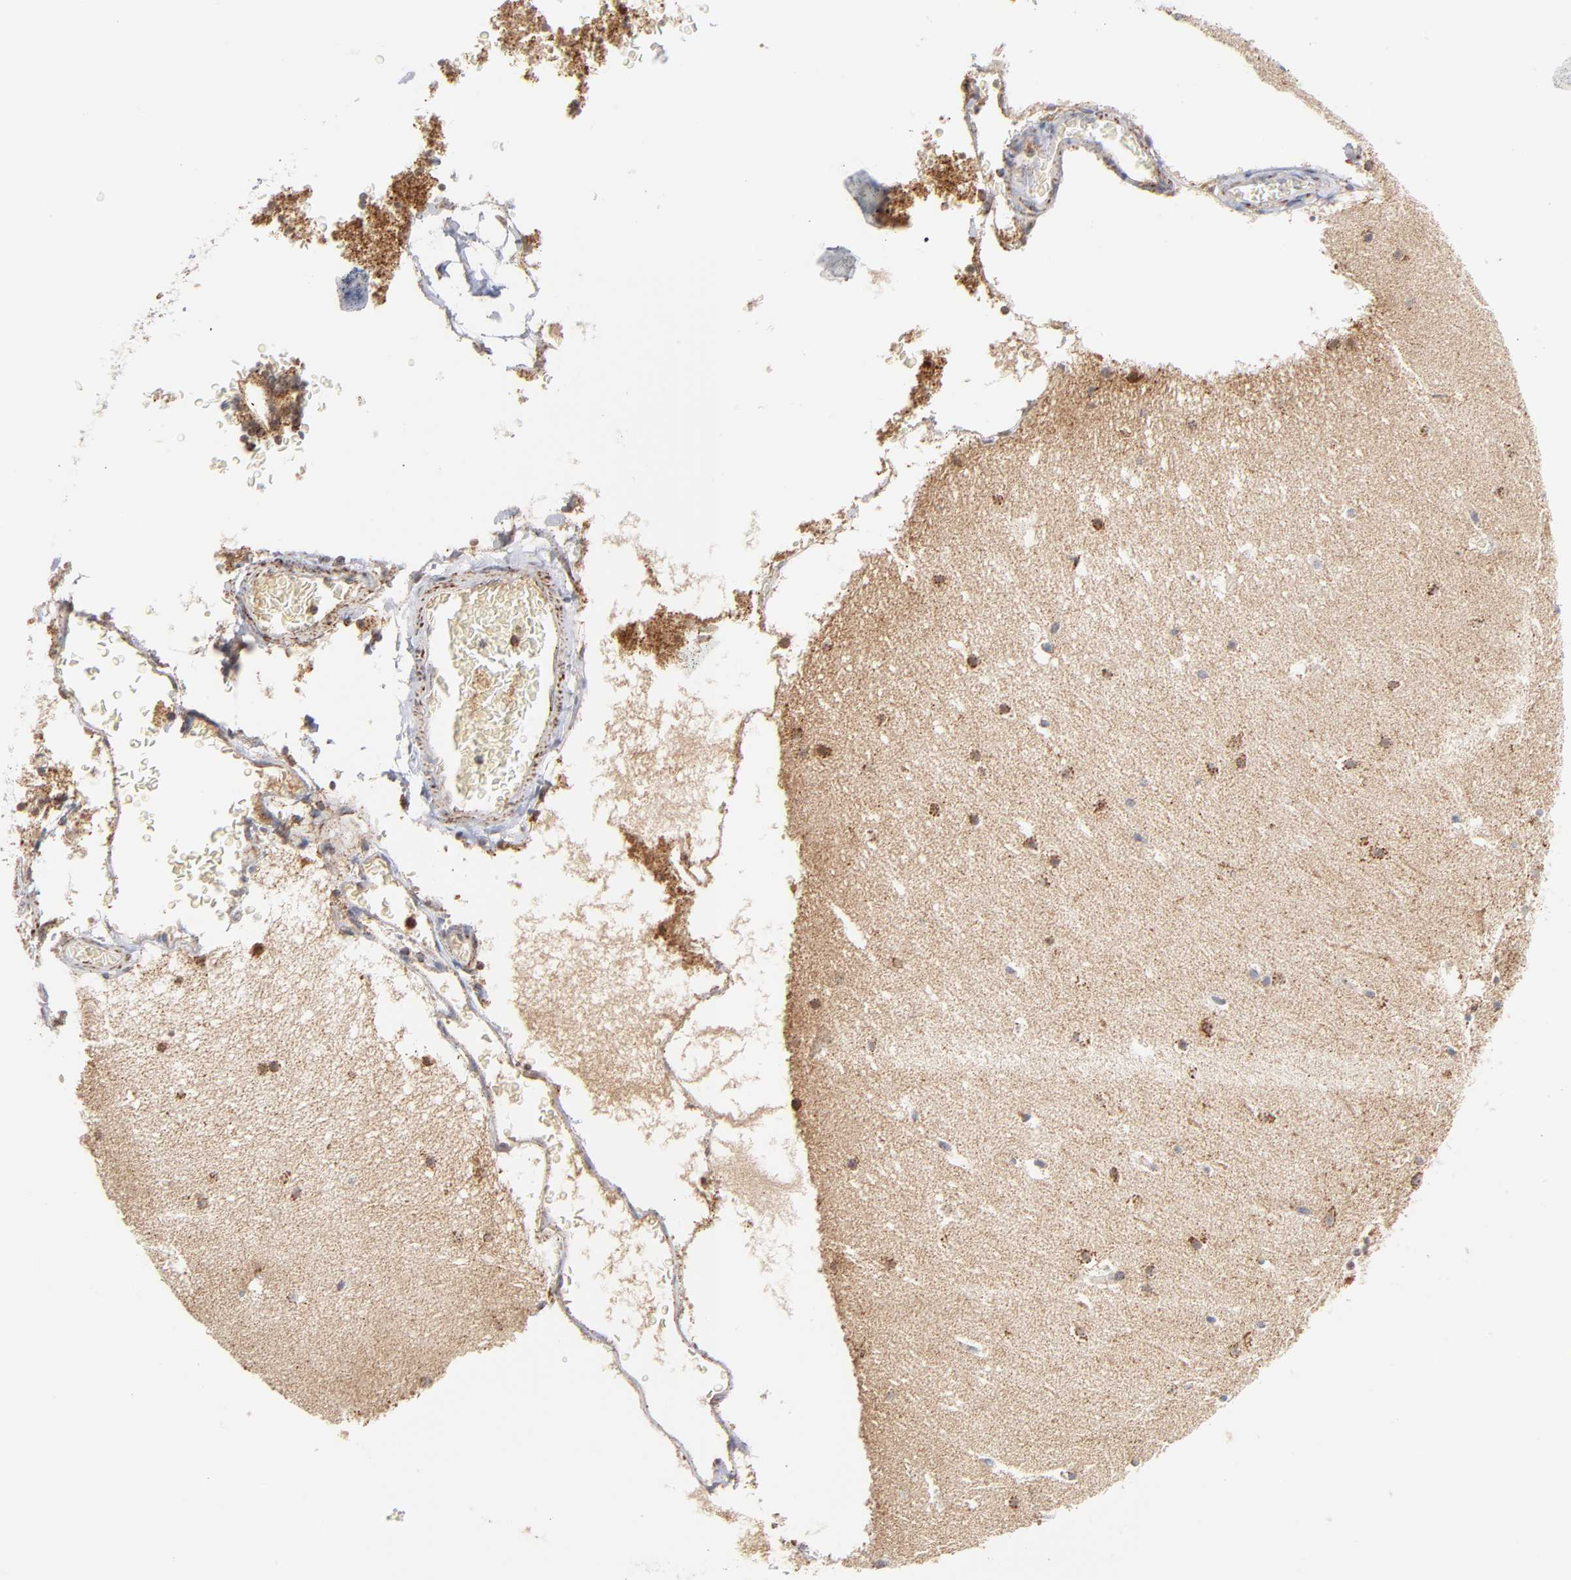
{"staining": {"intensity": "moderate", "quantity": ">75%", "location": "cytoplasmic/membranous"}, "tissue": "cerebellum", "cell_type": "Cells in granular layer", "image_type": "normal", "snomed": [{"axis": "morphology", "description": "Normal tissue, NOS"}, {"axis": "topography", "description": "Cerebellum"}], "caption": "An image of human cerebellum stained for a protein reveals moderate cytoplasmic/membranous brown staining in cells in granular layer. Immunohistochemistry (ihc) stains the protein of interest in brown and the nuclei are stained blue.", "gene": "DIABLO", "patient": {"sex": "male", "age": 45}}